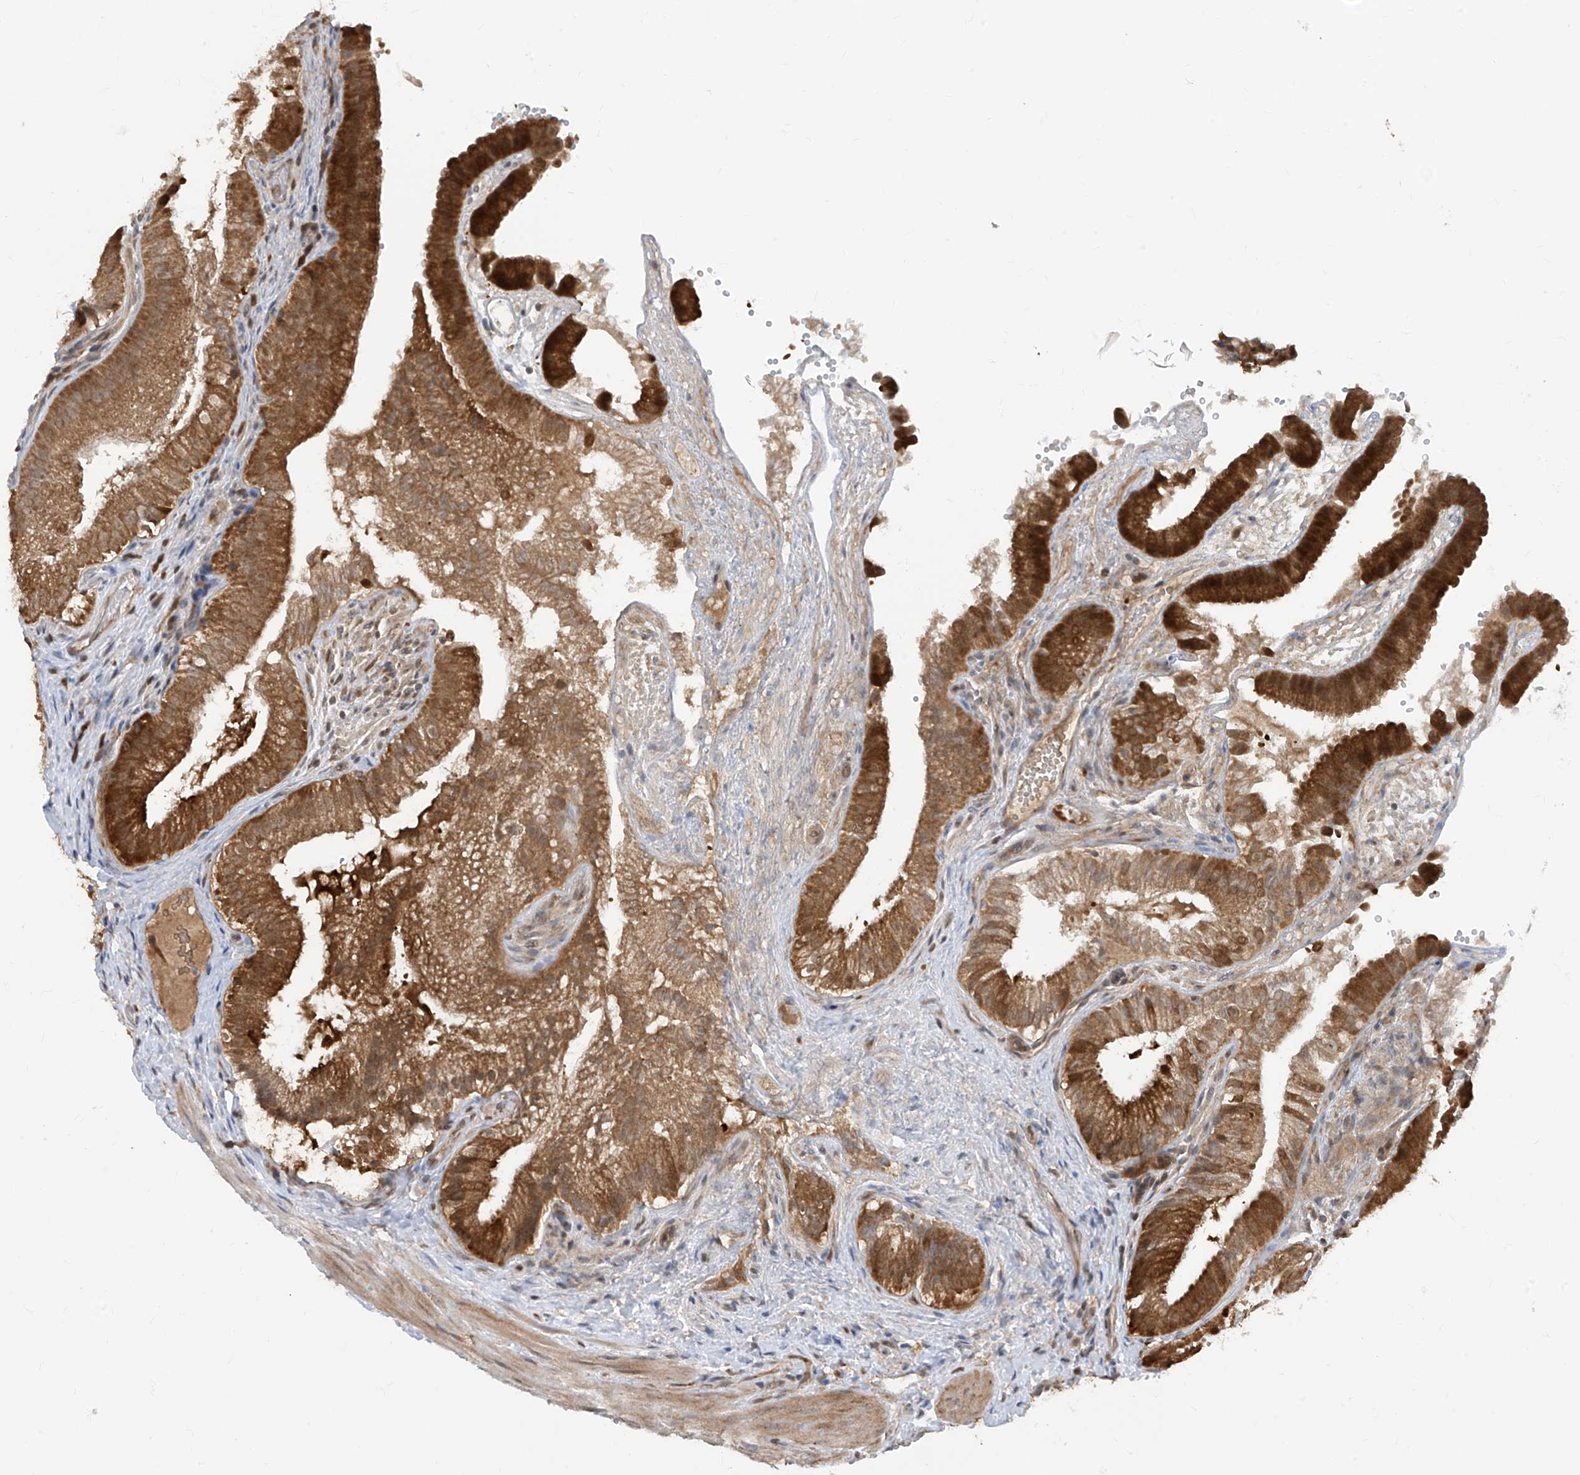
{"staining": {"intensity": "strong", "quantity": ">75%", "location": "cytoplasmic/membranous"}, "tissue": "gallbladder", "cell_type": "Glandular cells", "image_type": "normal", "snomed": [{"axis": "morphology", "description": "Normal tissue, NOS"}, {"axis": "topography", "description": "Gallbladder"}], "caption": "Immunohistochemical staining of normal human gallbladder demonstrates high levels of strong cytoplasmic/membranous positivity in approximately >75% of glandular cells.", "gene": "TTC38", "patient": {"sex": "female", "age": 30}}